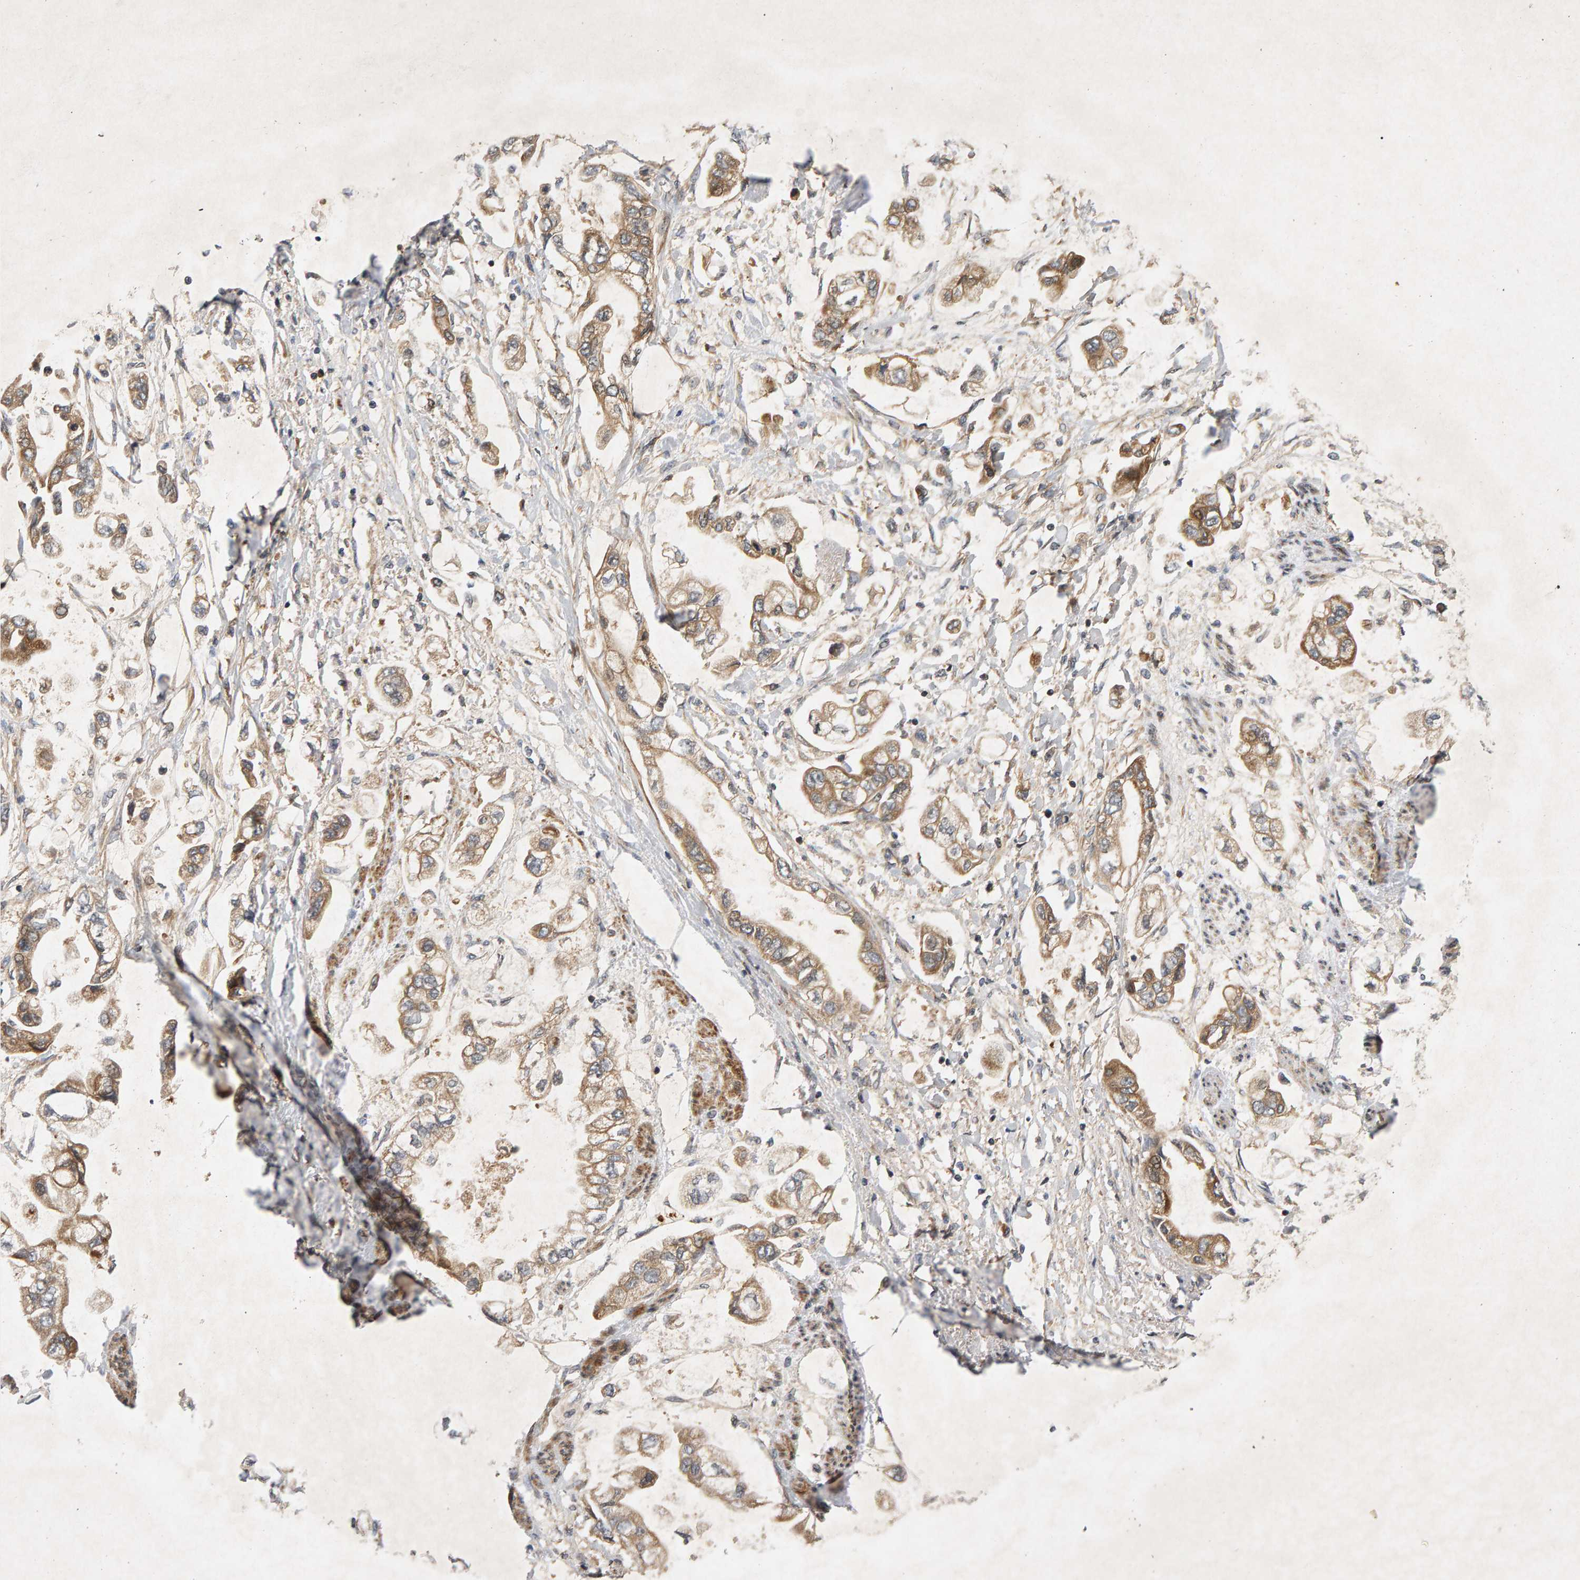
{"staining": {"intensity": "moderate", "quantity": ">75%", "location": "cytoplasmic/membranous"}, "tissue": "stomach cancer", "cell_type": "Tumor cells", "image_type": "cancer", "snomed": [{"axis": "morphology", "description": "Normal tissue, NOS"}, {"axis": "morphology", "description": "Adenocarcinoma, NOS"}, {"axis": "topography", "description": "Stomach"}], "caption": "The histopathology image shows a brown stain indicating the presence of a protein in the cytoplasmic/membranous of tumor cells in stomach cancer (adenocarcinoma).", "gene": "BAHCC1", "patient": {"sex": "male", "age": 62}}